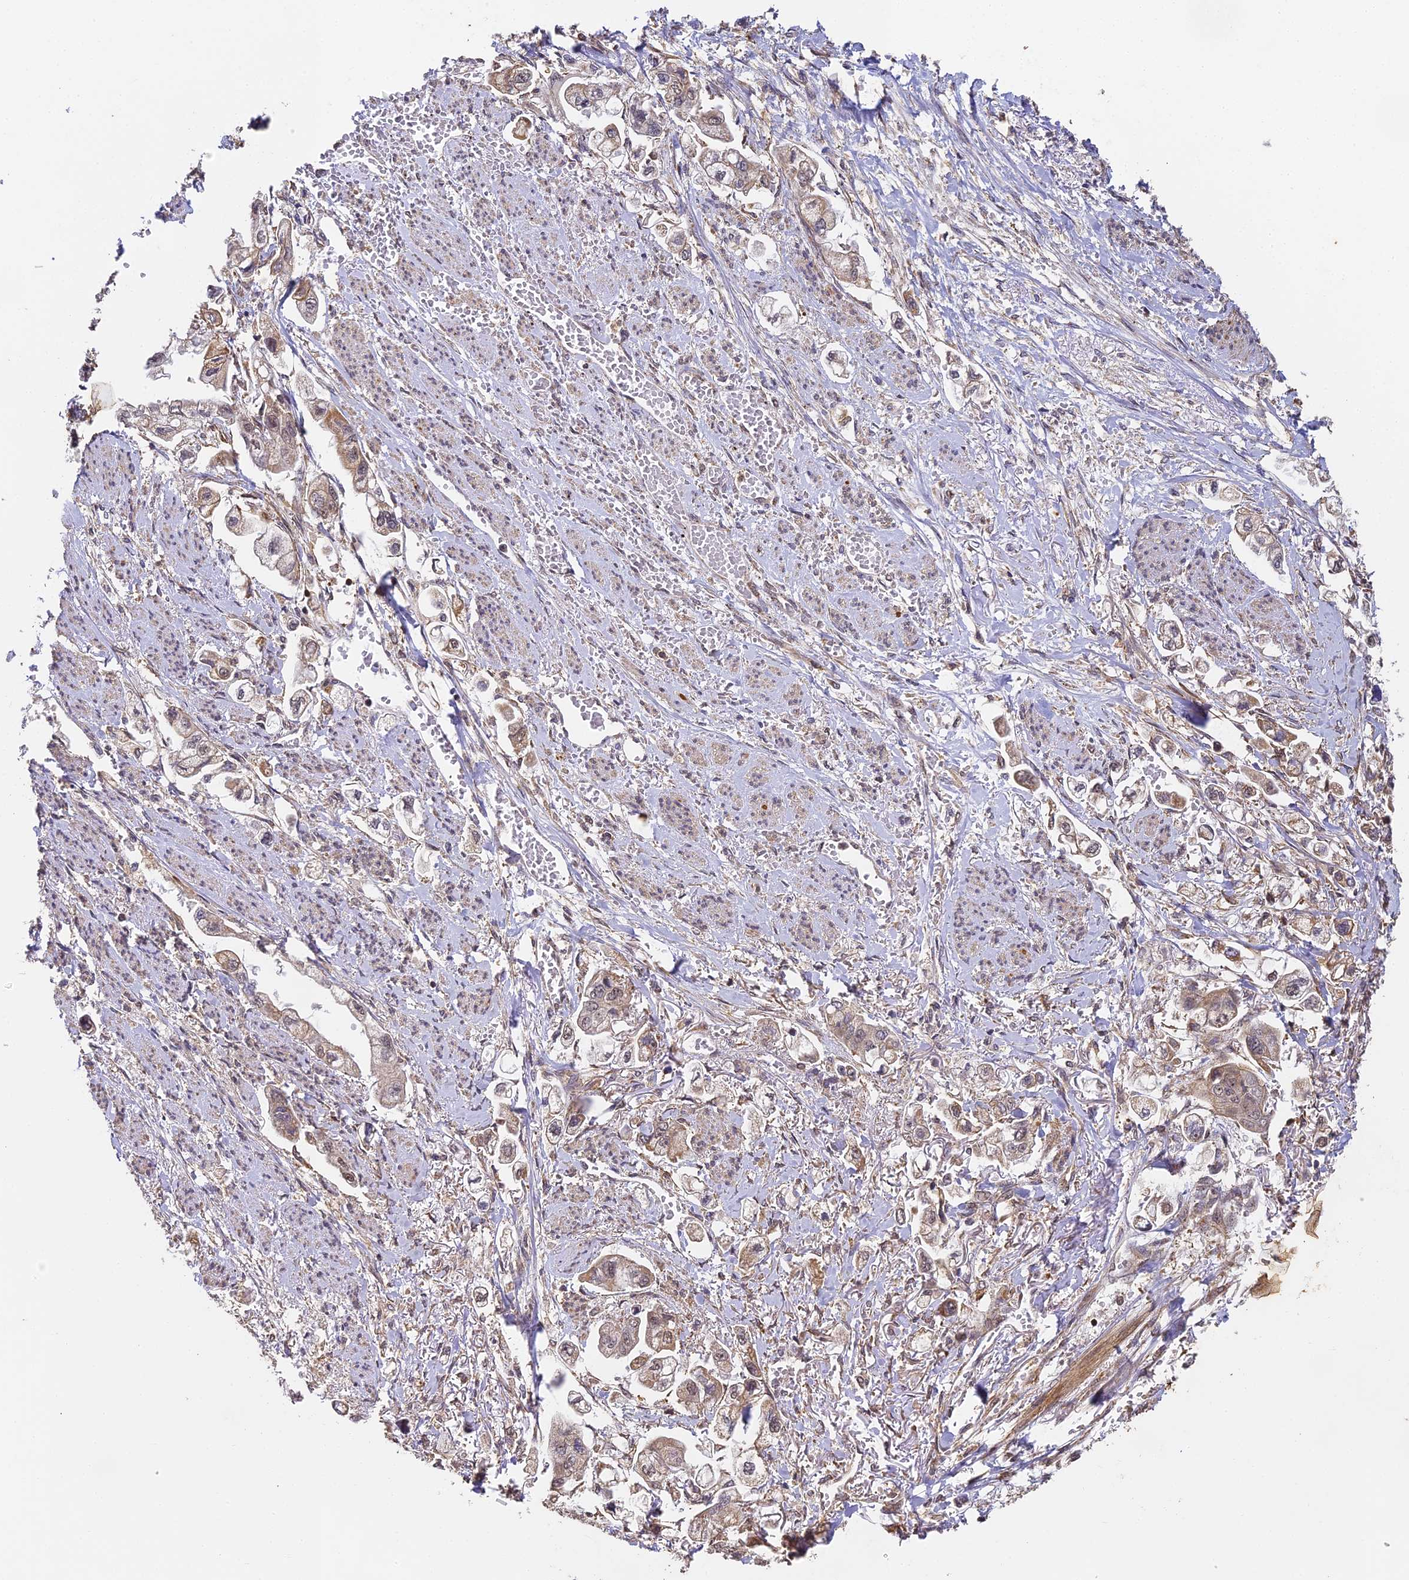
{"staining": {"intensity": "weak", "quantity": ">75%", "location": "cytoplasmic/membranous,nuclear"}, "tissue": "stomach cancer", "cell_type": "Tumor cells", "image_type": "cancer", "snomed": [{"axis": "morphology", "description": "Adenocarcinoma, NOS"}, {"axis": "topography", "description": "Stomach"}], "caption": "IHC of human stomach cancer displays low levels of weak cytoplasmic/membranous and nuclear positivity in approximately >75% of tumor cells.", "gene": "ZNF443", "patient": {"sex": "male", "age": 62}}